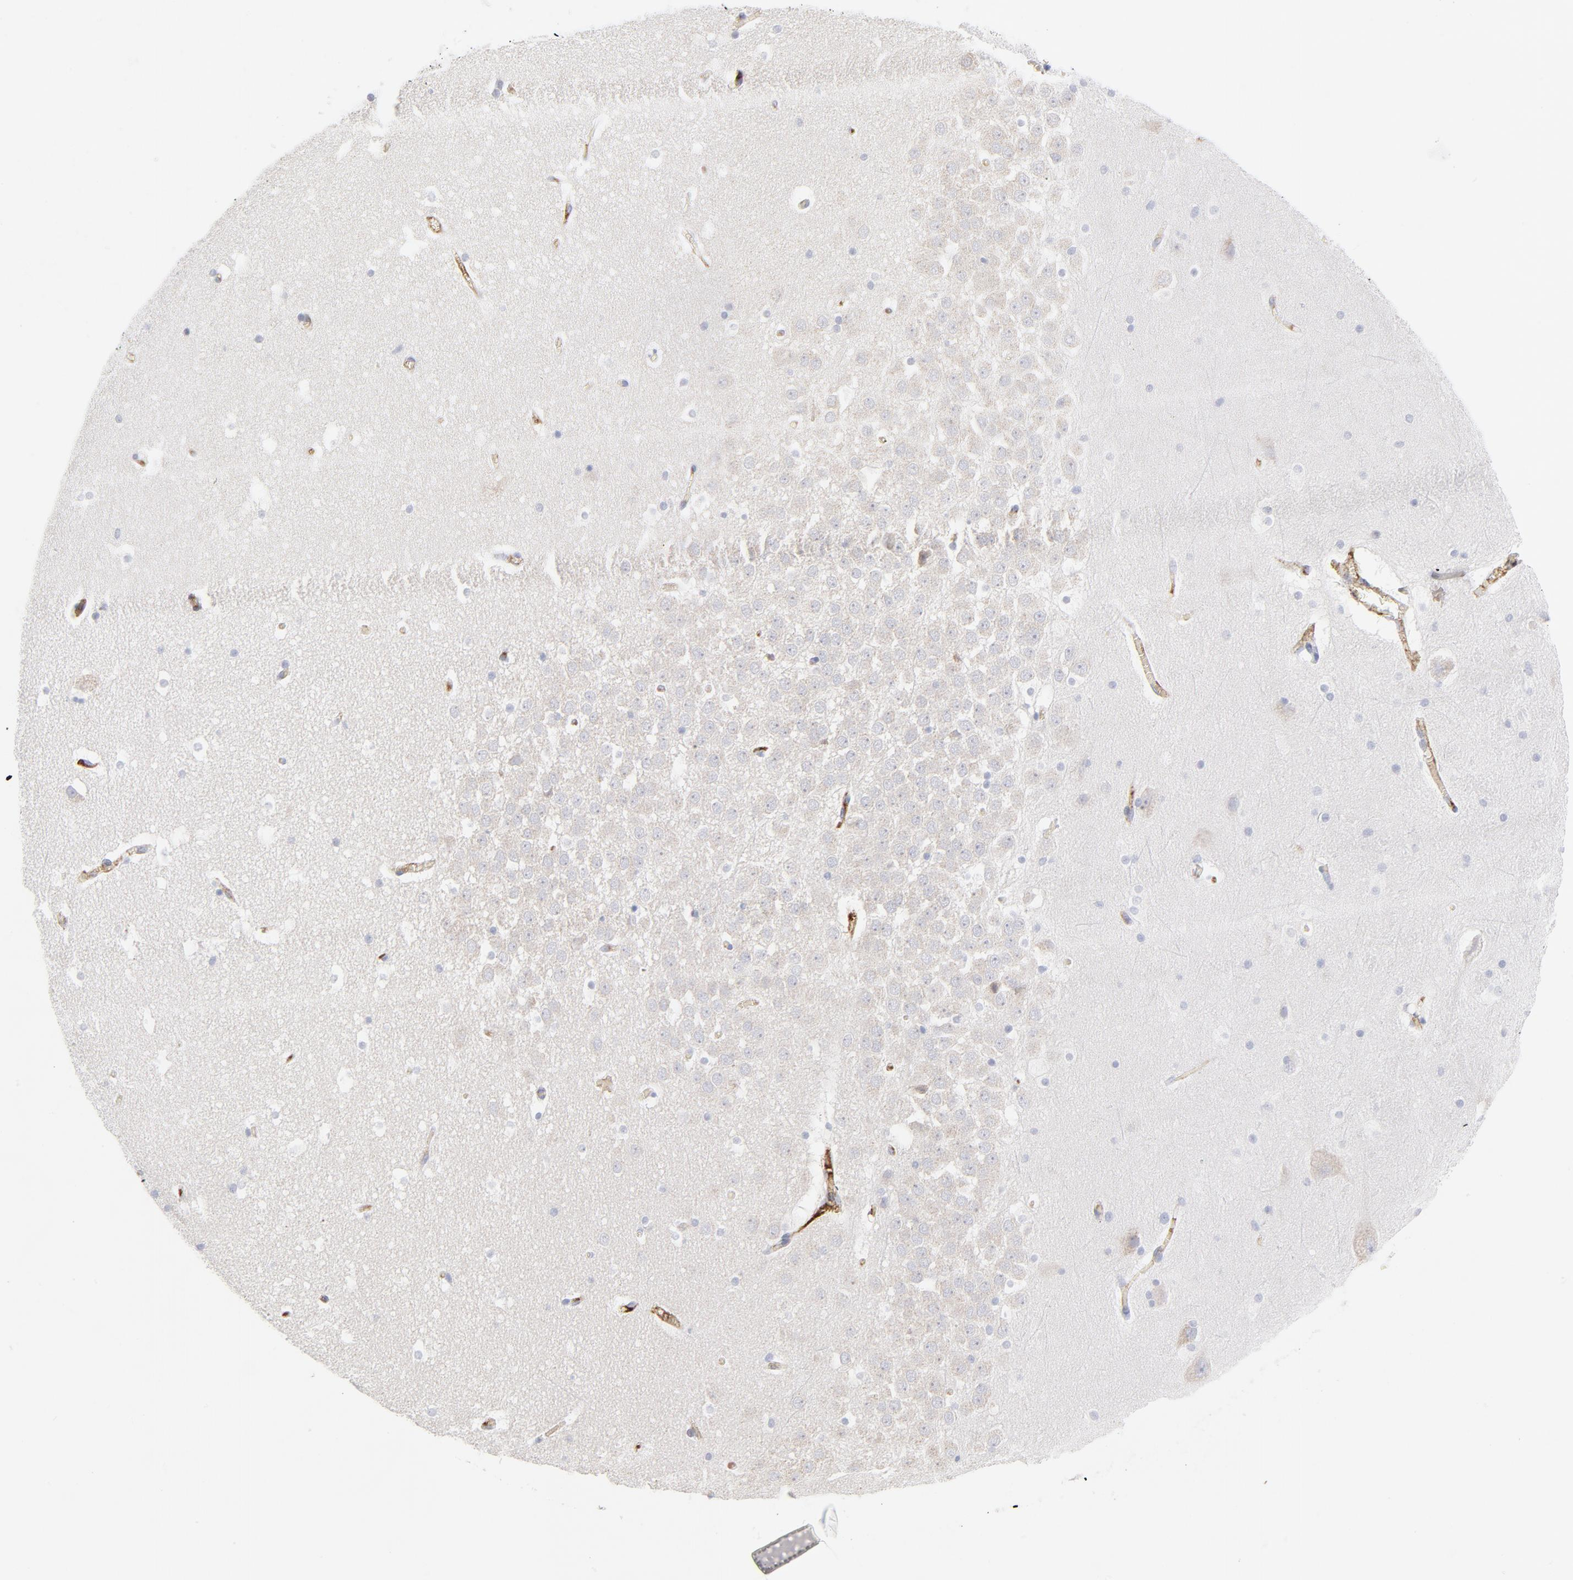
{"staining": {"intensity": "negative", "quantity": "none", "location": "none"}, "tissue": "hippocampus", "cell_type": "Glial cells", "image_type": "normal", "snomed": [{"axis": "morphology", "description": "Normal tissue, NOS"}, {"axis": "topography", "description": "Hippocampus"}], "caption": "The immunohistochemistry (IHC) image has no significant staining in glial cells of hippocampus.", "gene": "PLAT", "patient": {"sex": "male", "age": 45}}